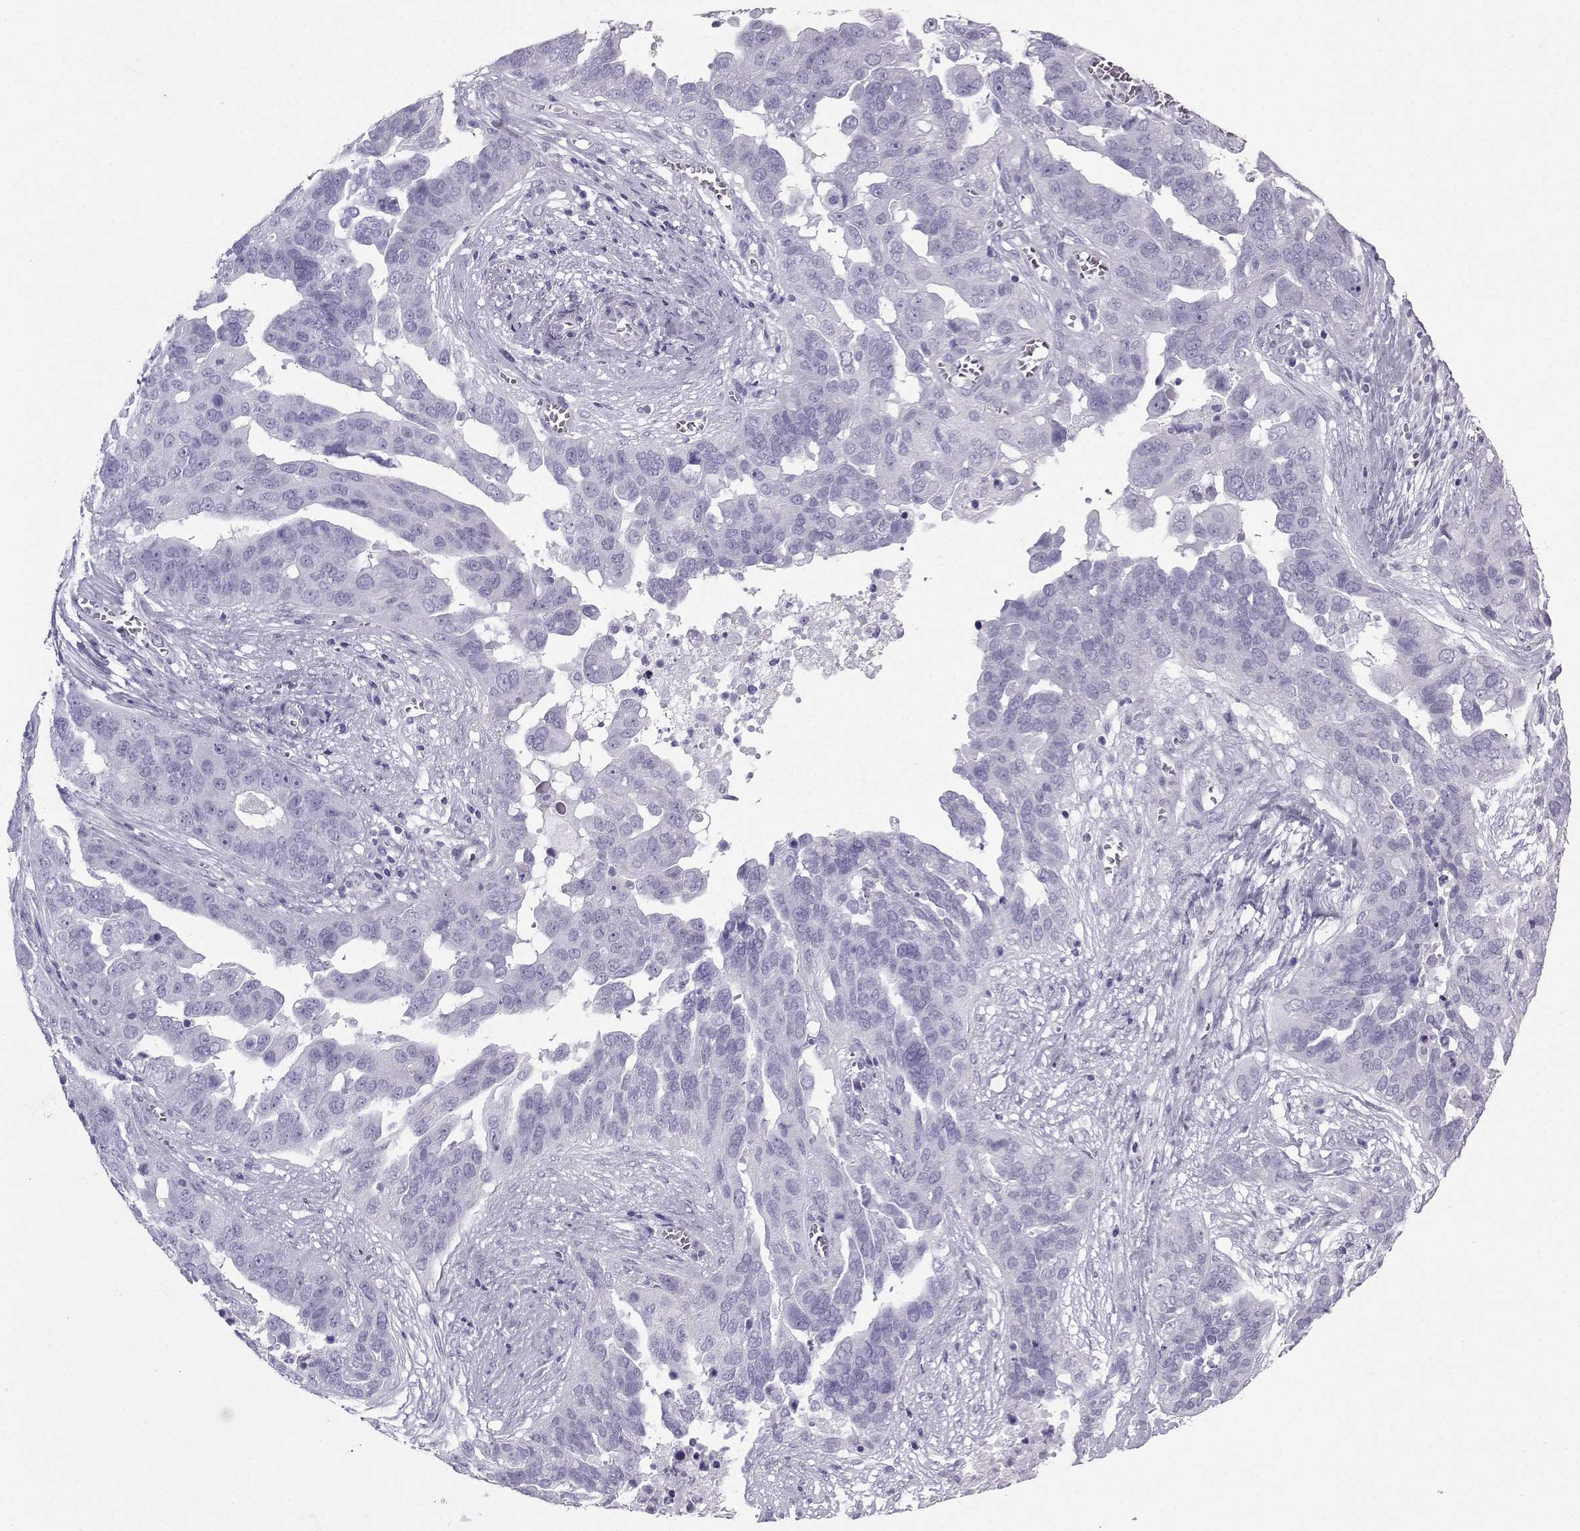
{"staining": {"intensity": "negative", "quantity": "none", "location": "none"}, "tissue": "ovarian cancer", "cell_type": "Tumor cells", "image_type": "cancer", "snomed": [{"axis": "morphology", "description": "Carcinoma, endometroid"}, {"axis": "topography", "description": "Soft tissue"}, {"axis": "topography", "description": "Ovary"}], "caption": "The micrograph reveals no staining of tumor cells in ovarian cancer.", "gene": "IQCD", "patient": {"sex": "female", "age": 52}}